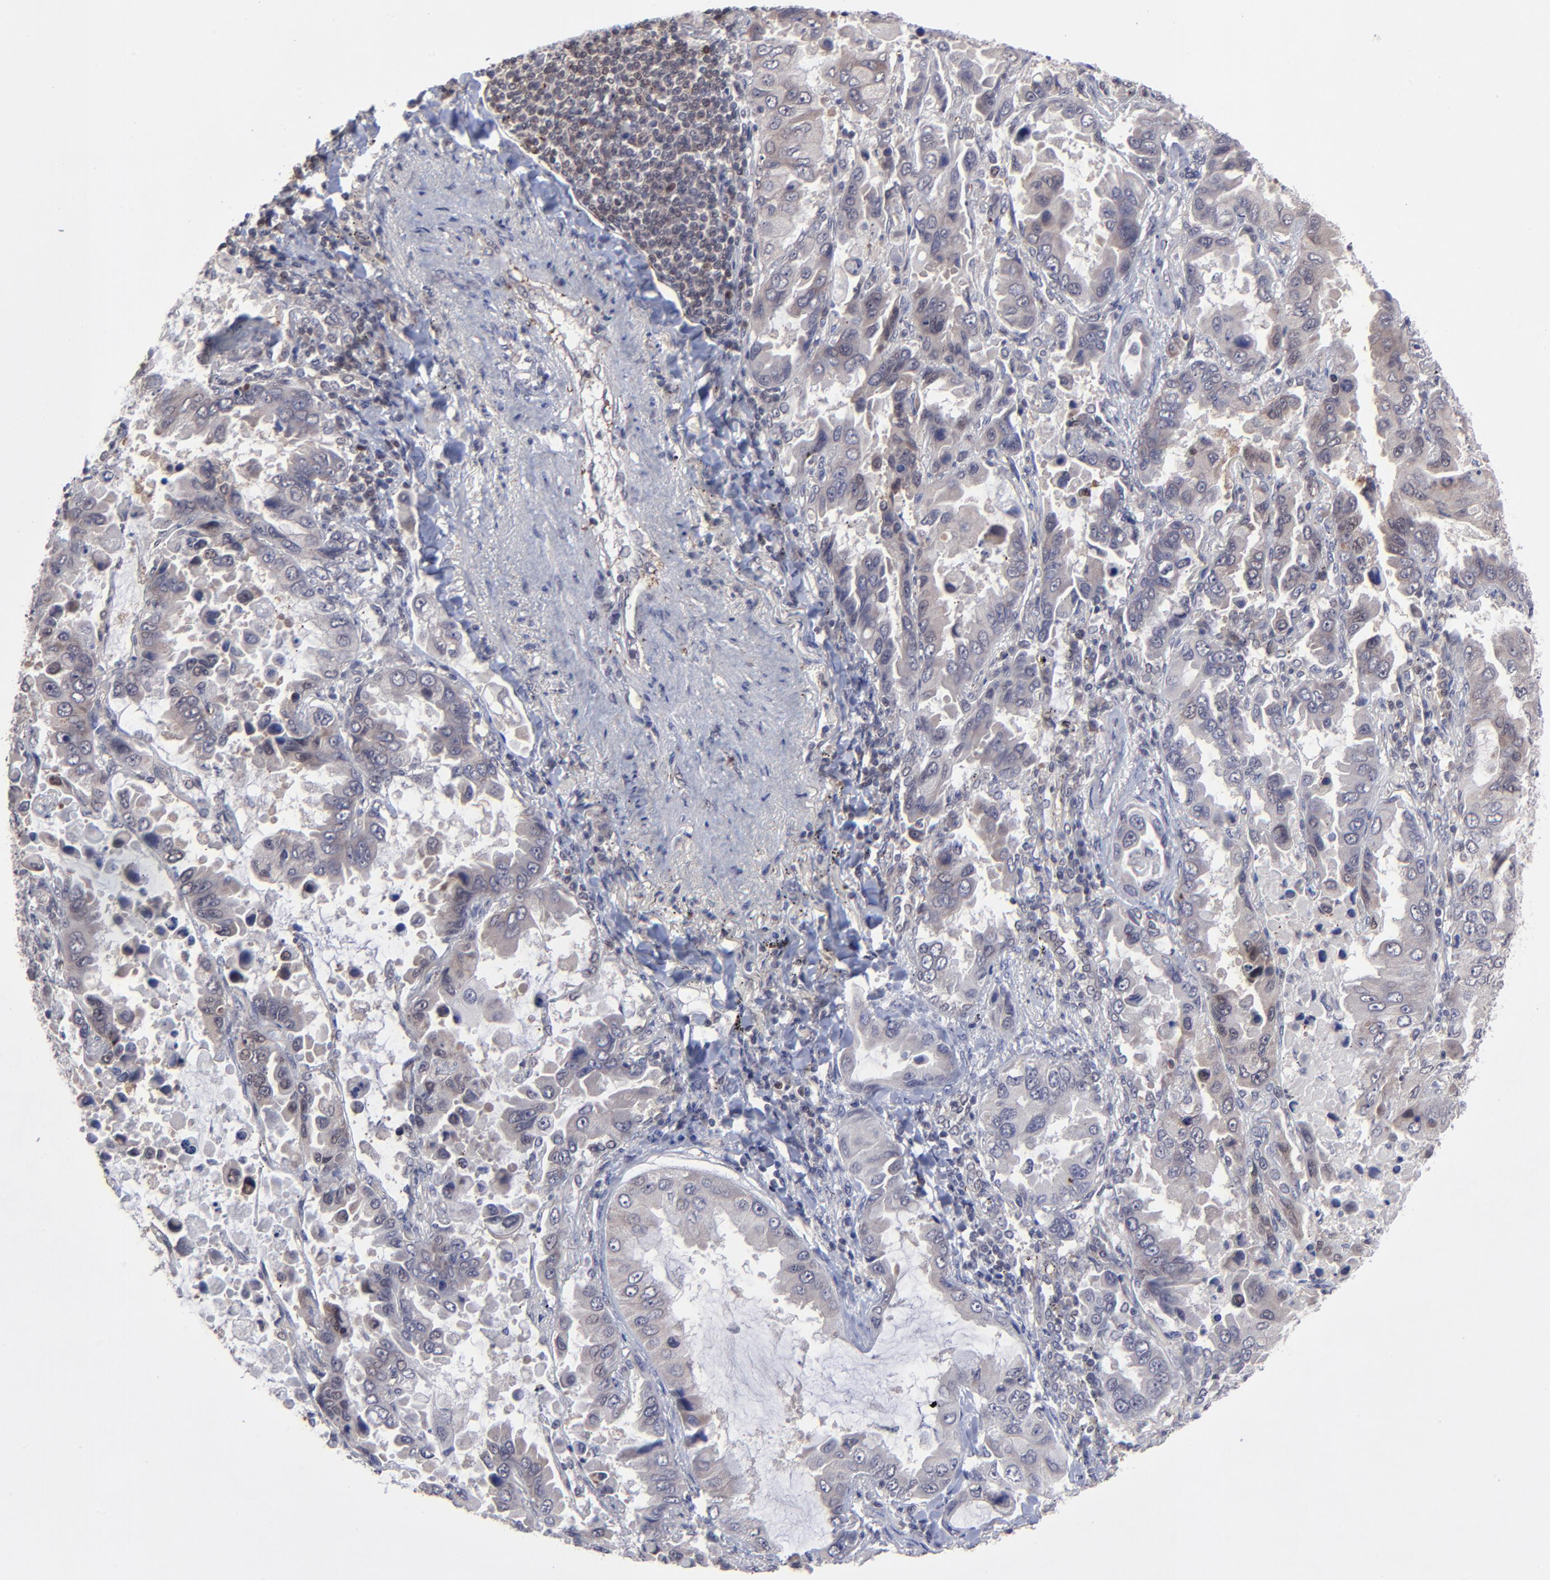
{"staining": {"intensity": "weak", "quantity": "<25%", "location": "cytoplasmic/membranous"}, "tissue": "lung cancer", "cell_type": "Tumor cells", "image_type": "cancer", "snomed": [{"axis": "morphology", "description": "Adenocarcinoma, NOS"}, {"axis": "topography", "description": "Lung"}], "caption": "Tumor cells show no significant expression in lung cancer (adenocarcinoma).", "gene": "ZNF419", "patient": {"sex": "male", "age": 64}}